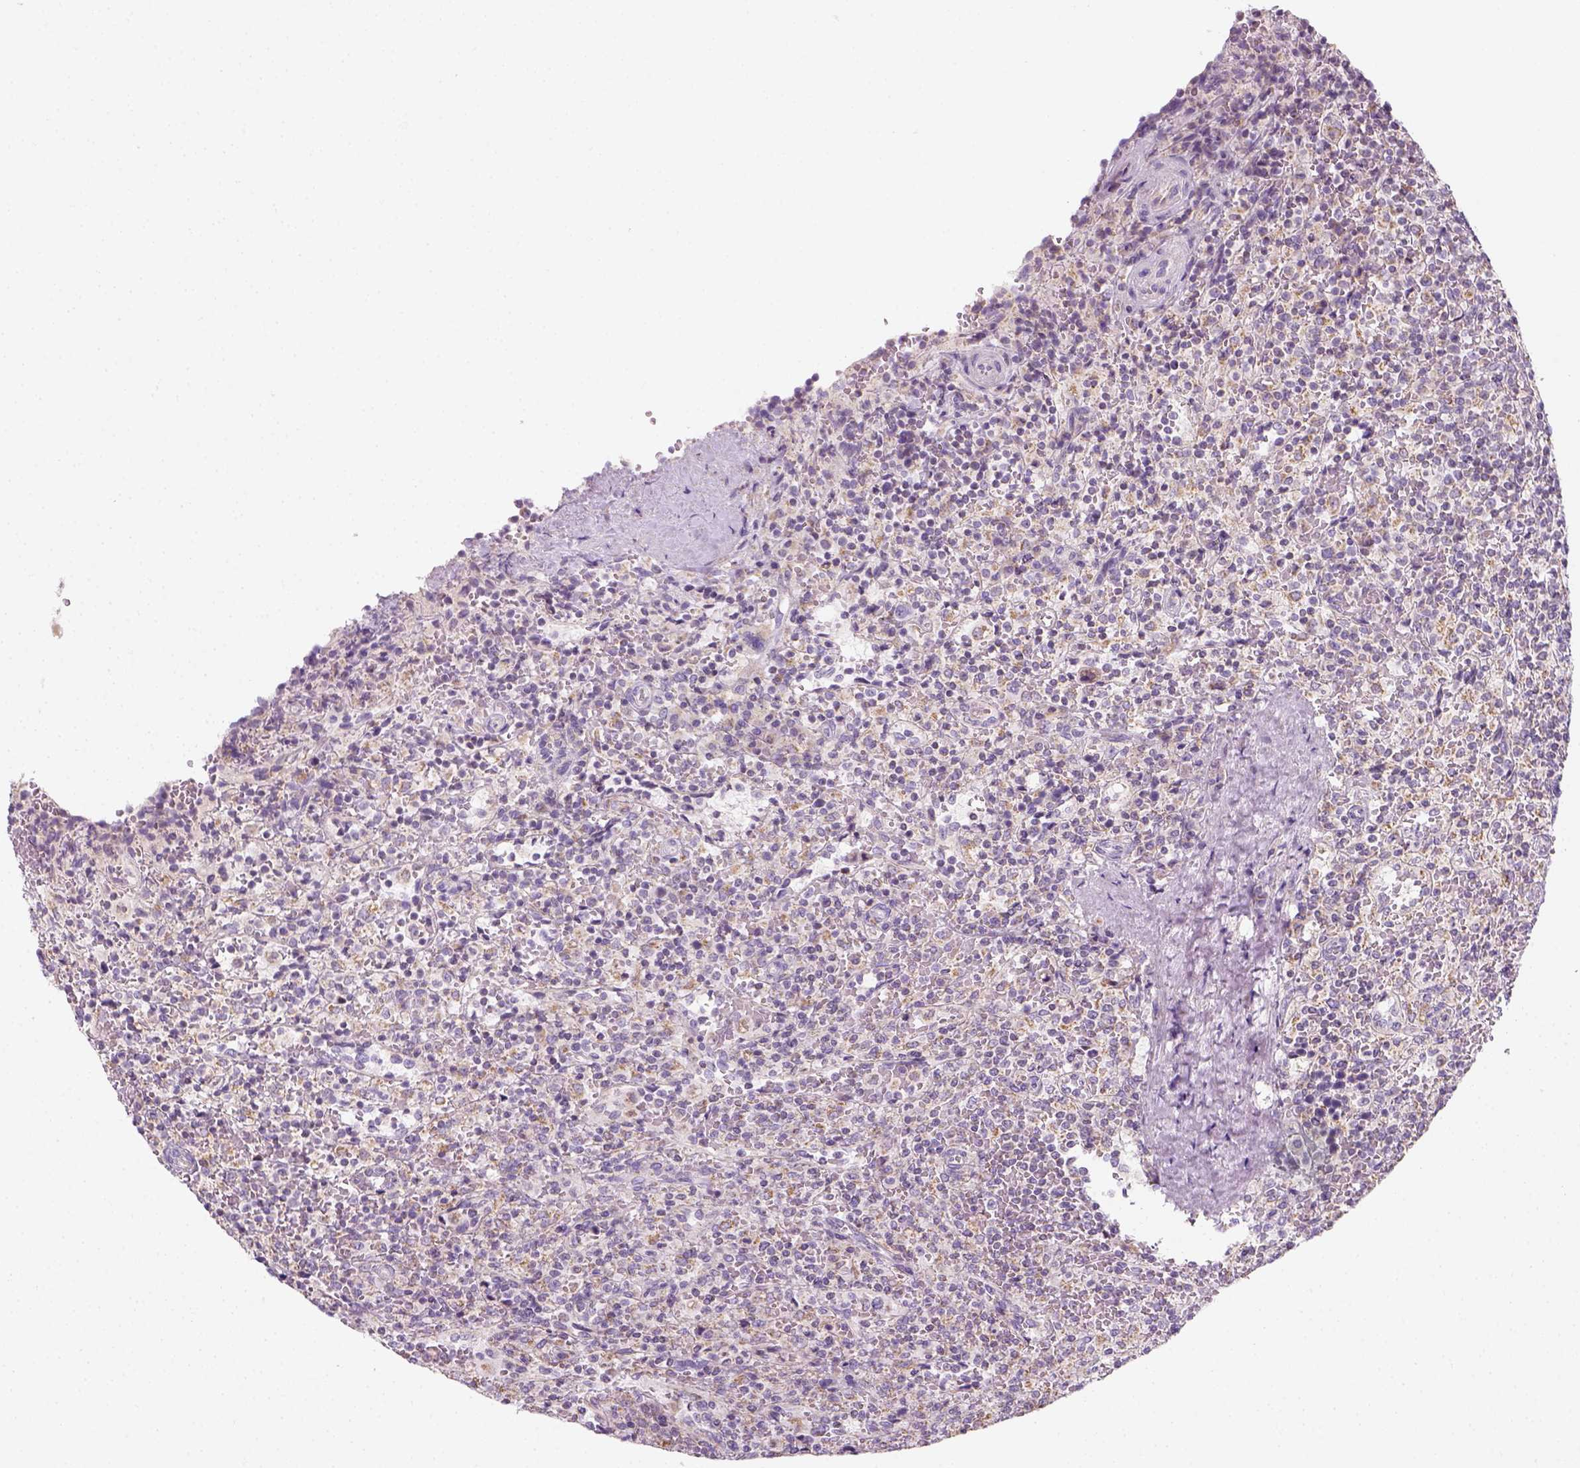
{"staining": {"intensity": "negative", "quantity": "none", "location": "none"}, "tissue": "lymphoma", "cell_type": "Tumor cells", "image_type": "cancer", "snomed": [{"axis": "morphology", "description": "Malignant lymphoma, non-Hodgkin's type, Low grade"}, {"axis": "topography", "description": "Spleen"}], "caption": "There is no significant staining in tumor cells of malignant lymphoma, non-Hodgkin's type (low-grade). (Stains: DAB IHC with hematoxylin counter stain, Microscopy: brightfield microscopy at high magnification).", "gene": "AWAT2", "patient": {"sex": "male", "age": 62}}